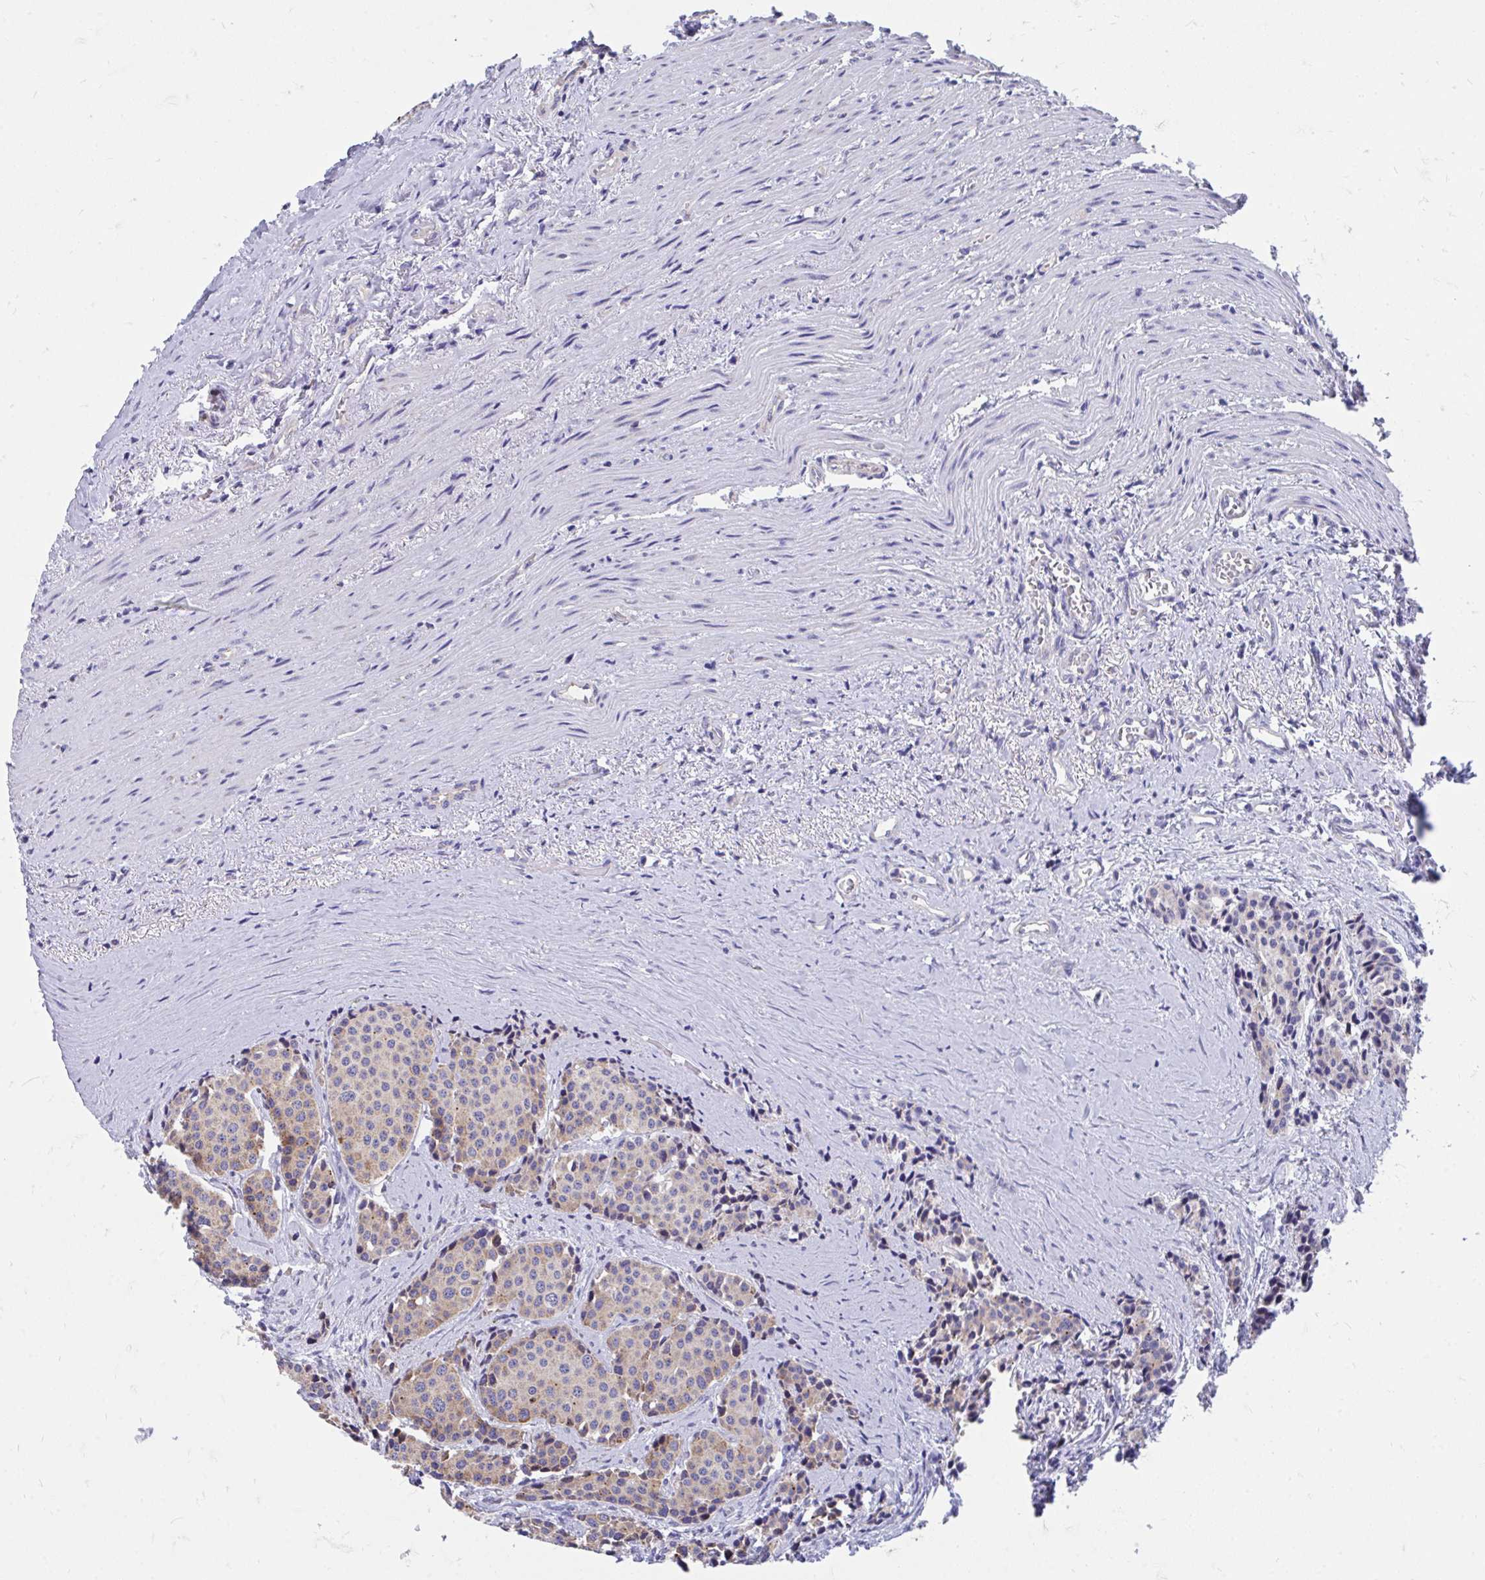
{"staining": {"intensity": "weak", "quantity": "25%-75%", "location": "cytoplasmic/membranous"}, "tissue": "carcinoid", "cell_type": "Tumor cells", "image_type": "cancer", "snomed": [{"axis": "morphology", "description": "Carcinoid, malignant, NOS"}, {"axis": "topography", "description": "Small intestine"}], "caption": "Weak cytoplasmic/membranous positivity is appreciated in approximately 25%-75% of tumor cells in carcinoid.", "gene": "FHIP1B", "patient": {"sex": "male", "age": 73}}